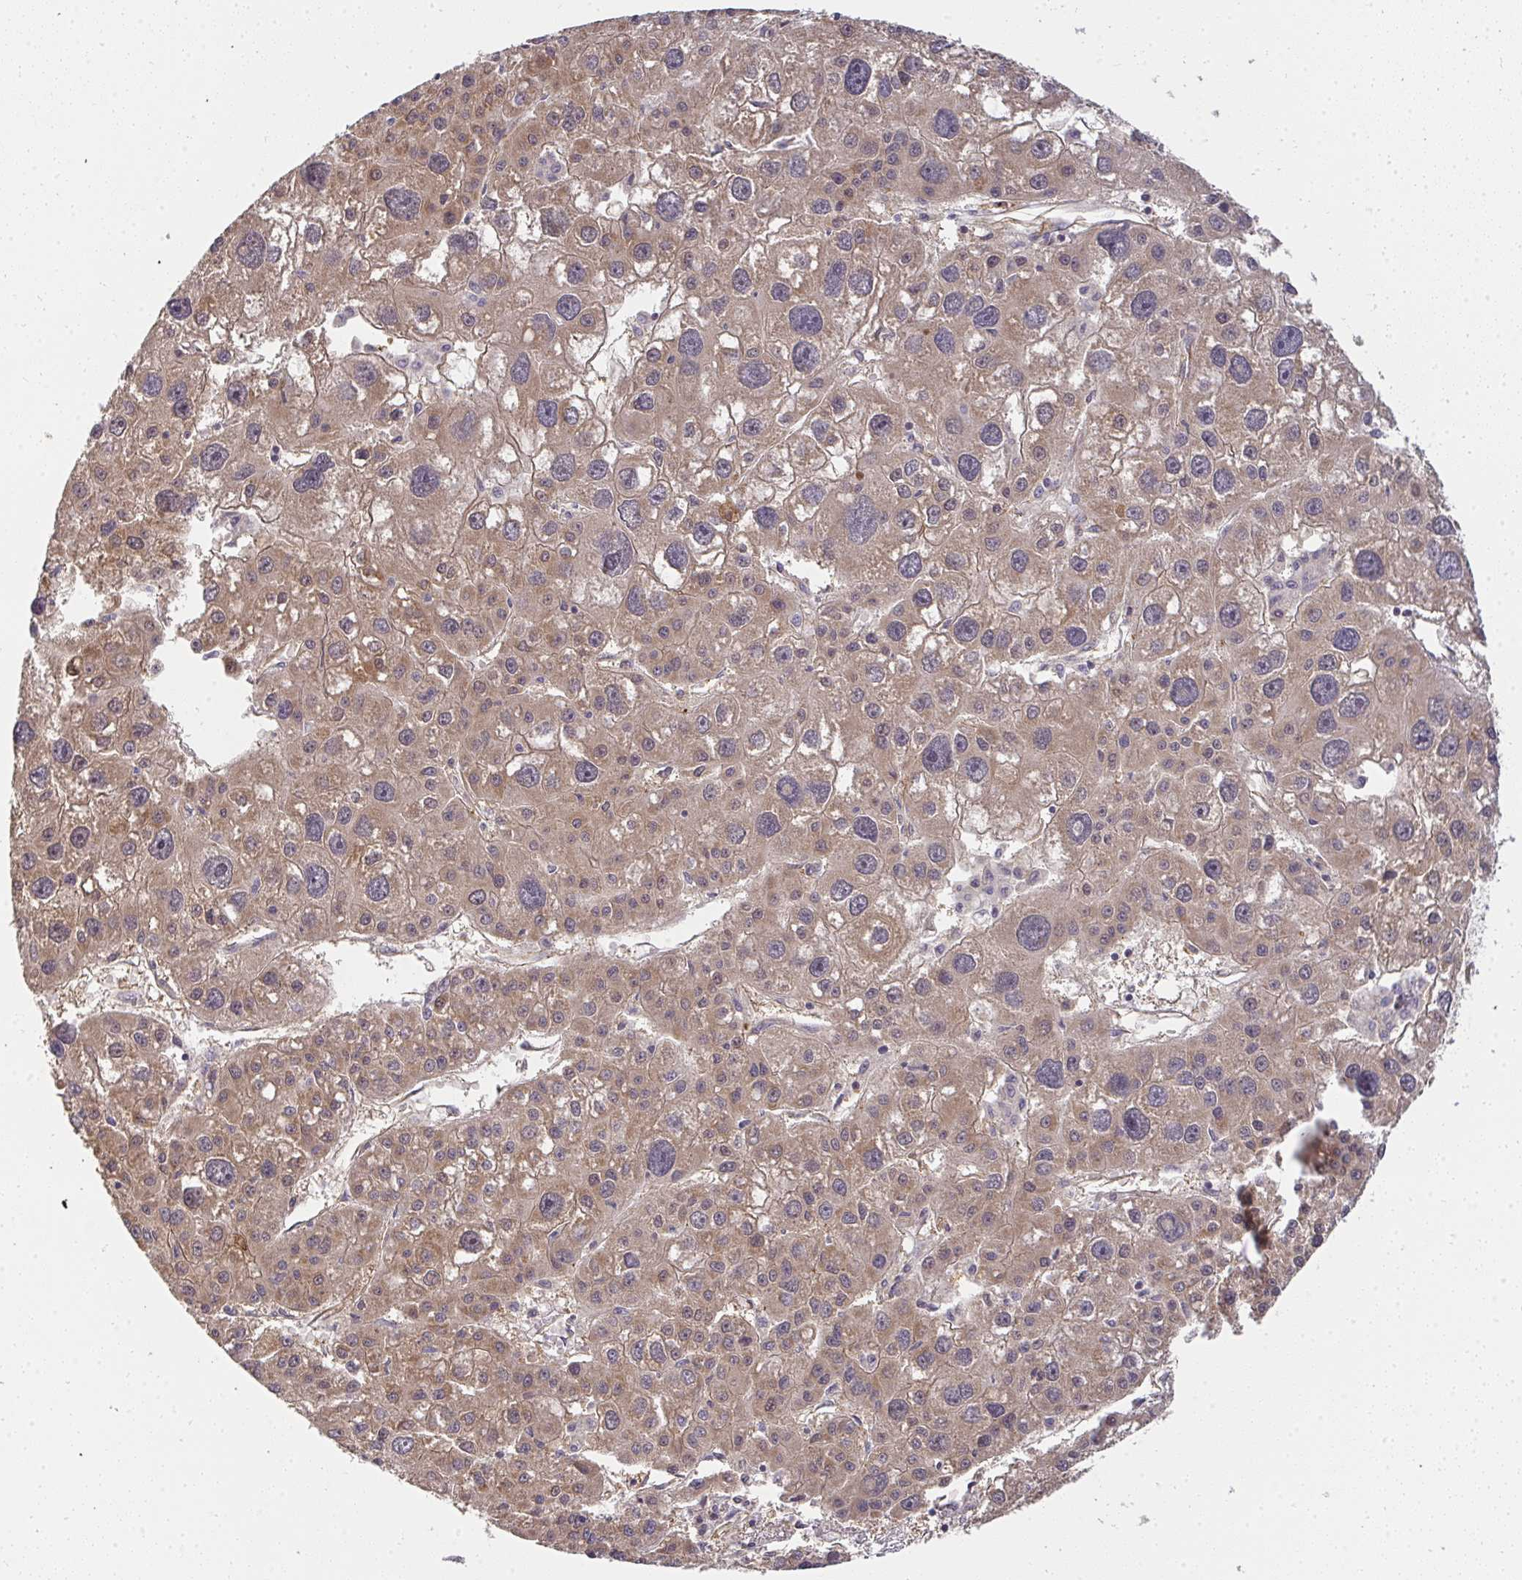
{"staining": {"intensity": "moderate", "quantity": ">75%", "location": "cytoplasmic/membranous"}, "tissue": "liver cancer", "cell_type": "Tumor cells", "image_type": "cancer", "snomed": [{"axis": "morphology", "description": "Carcinoma, Hepatocellular, NOS"}, {"axis": "topography", "description": "Liver"}], "caption": "Protein expression analysis of human liver cancer reveals moderate cytoplasmic/membranous positivity in approximately >75% of tumor cells. (DAB IHC with brightfield microscopy, high magnification).", "gene": "B4GALT6", "patient": {"sex": "male", "age": 73}}